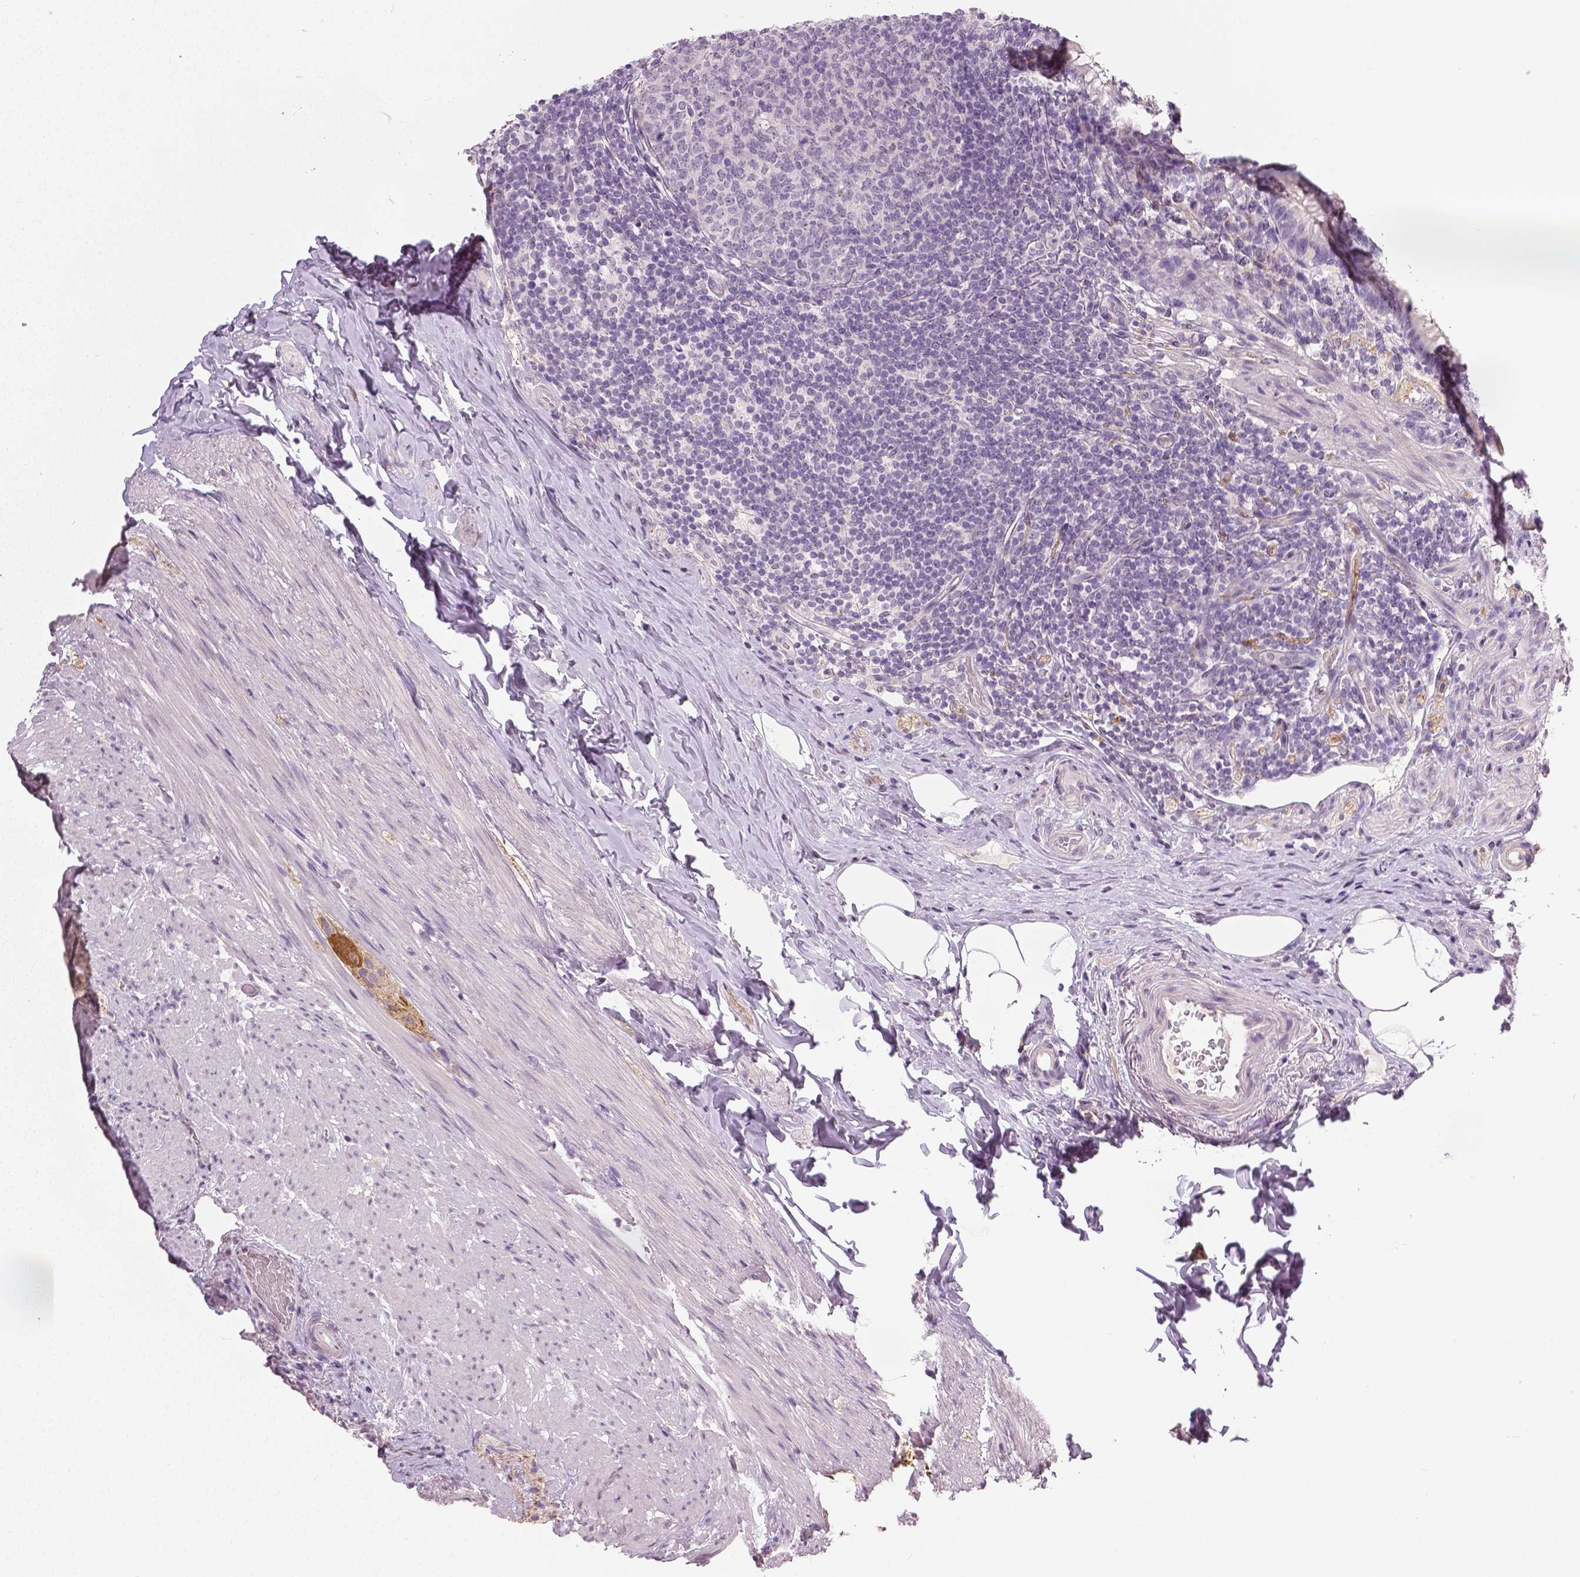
{"staining": {"intensity": "negative", "quantity": "none", "location": "none"}, "tissue": "appendix", "cell_type": "Lymphoid tissue", "image_type": "normal", "snomed": [{"axis": "morphology", "description": "Normal tissue, NOS"}, {"axis": "topography", "description": "Appendix"}], "caption": "This histopathology image is of benign appendix stained with immunohistochemistry (IHC) to label a protein in brown with the nuclei are counter-stained blue. There is no expression in lymphoid tissue.", "gene": "NECAB1", "patient": {"sex": "male", "age": 47}}